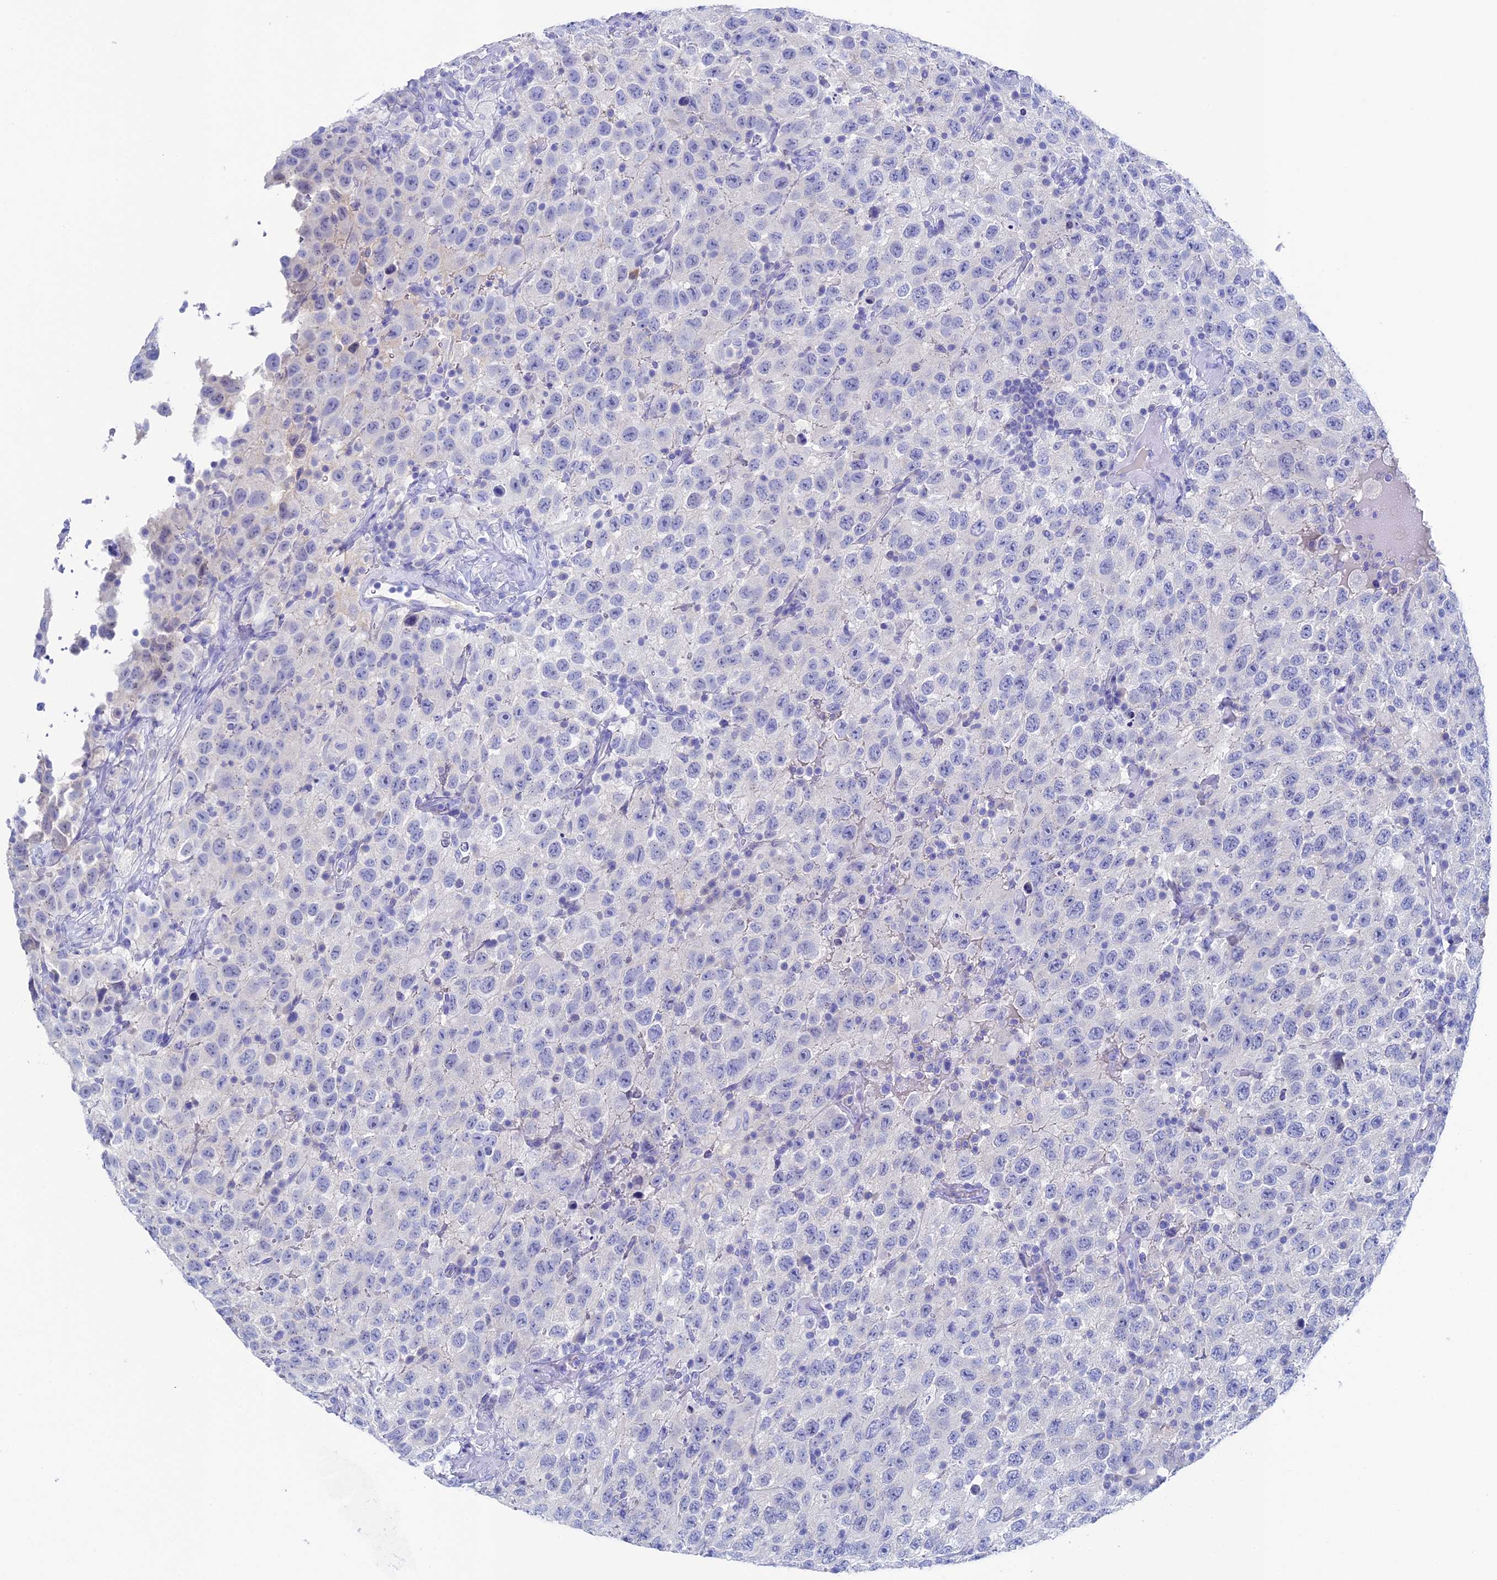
{"staining": {"intensity": "negative", "quantity": "none", "location": "none"}, "tissue": "testis cancer", "cell_type": "Tumor cells", "image_type": "cancer", "snomed": [{"axis": "morphology", "description": "Seminoma, NOS"}, {"axis": "topography", "description": "Testis"}], "caption": "Micrograph shows no protein expression in tumor cells of seminoma (testis) tissue.", "gene": "UNC119", "patient": {"sex": "male", "age": 41}}